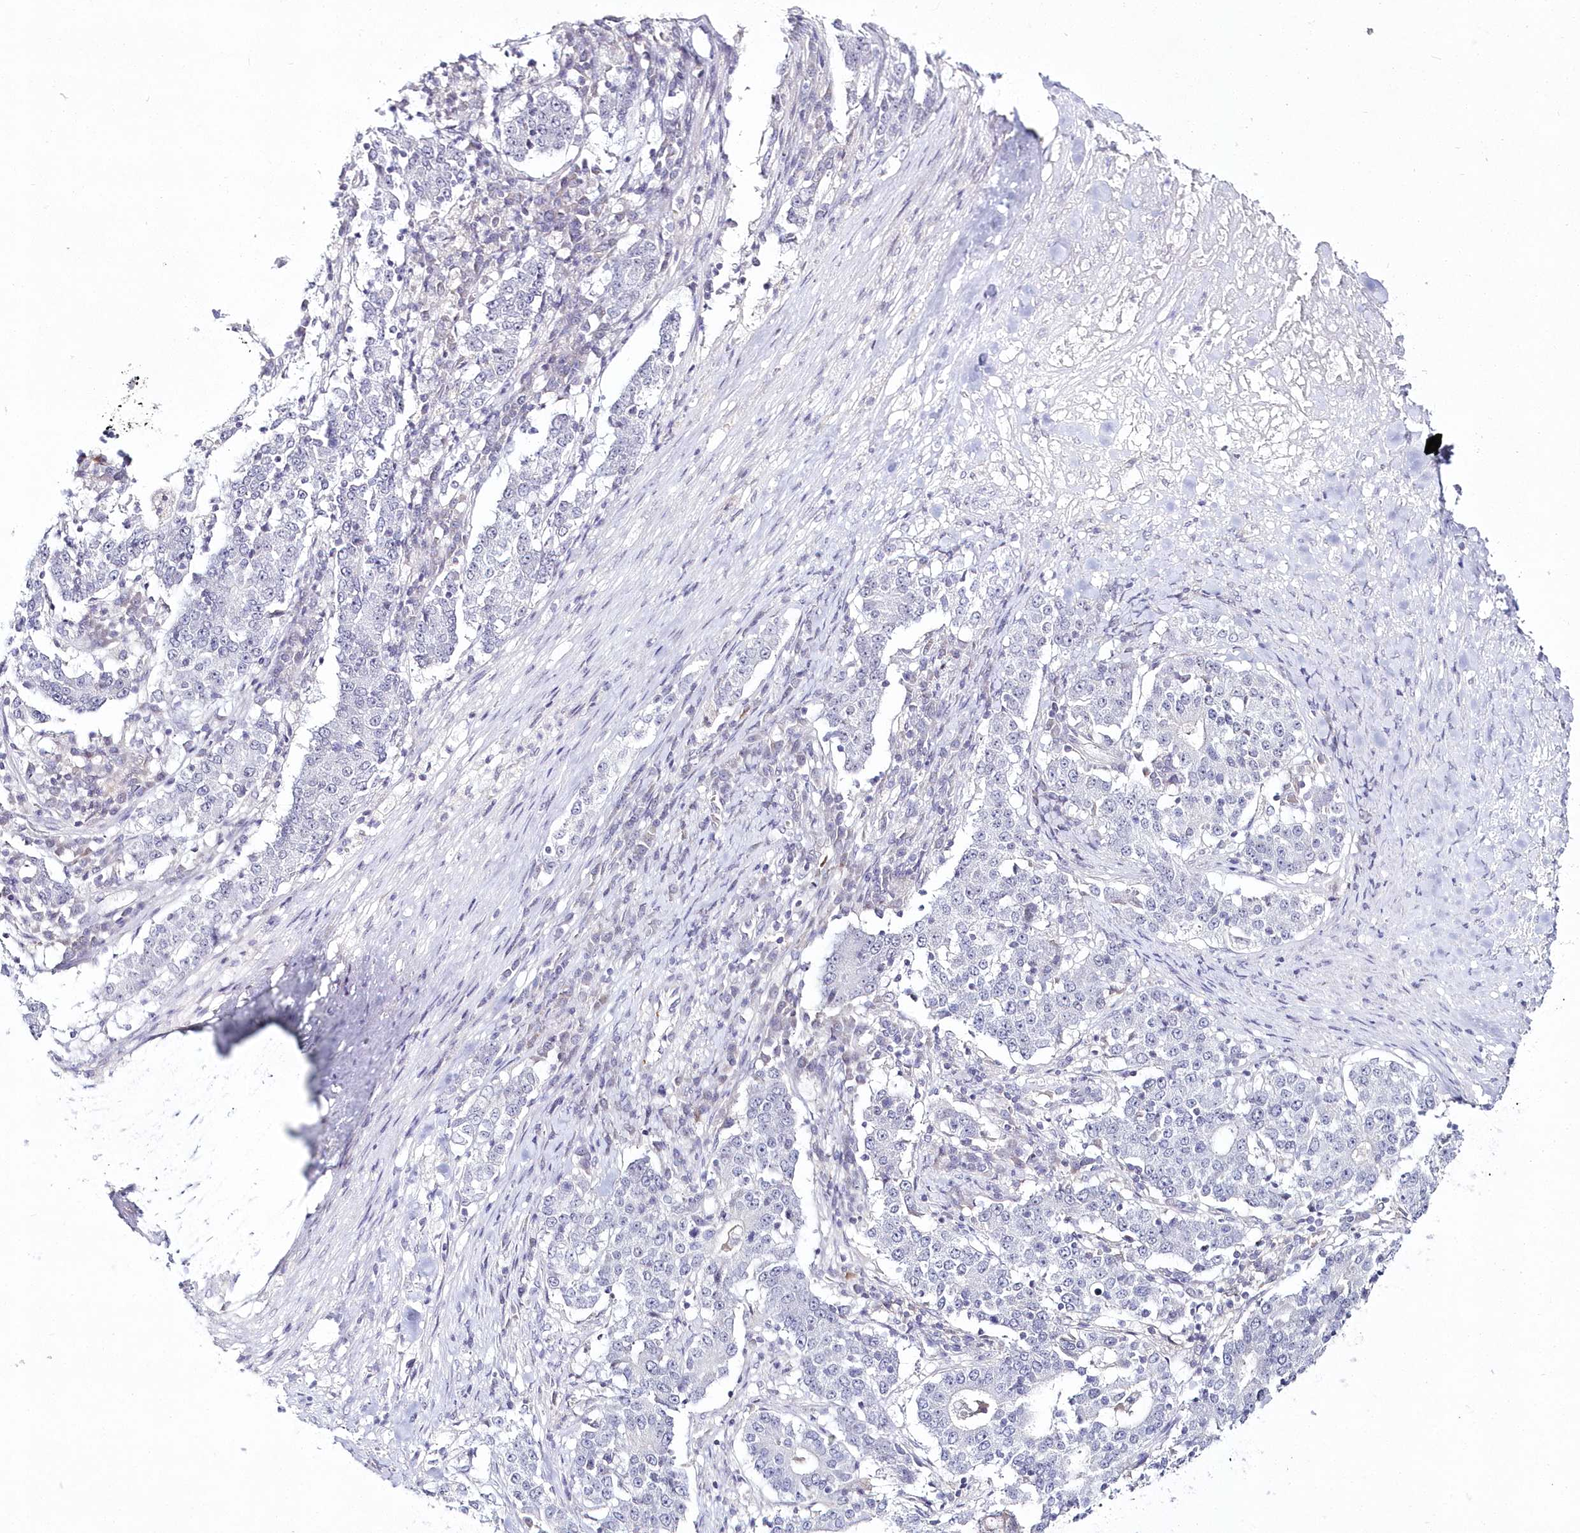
{"staining": {"intensity": "negative", "quantity": "none", "location": "none"}, "tissue": "stomach cancer", "cell_type": "Tumor cells", "image_type": "cancer", "snomed": [{"axis": "morphology", "description": "Adenocarcinoma, NOS"}, {"axis": "topography", "description": "Stomach"}], "caption": "Image shows no protein staining in tumor cells of stomach cancer tissue. (Stains: DAB (3,3'-diaminobenzidine) immunohistochemistry (IHC) with hematoxylin counter stain, Microscopy: brightfield microscopy at high magnification).", "gene": "HYCC2", "patient": {"sex": "male", "age": 59}}